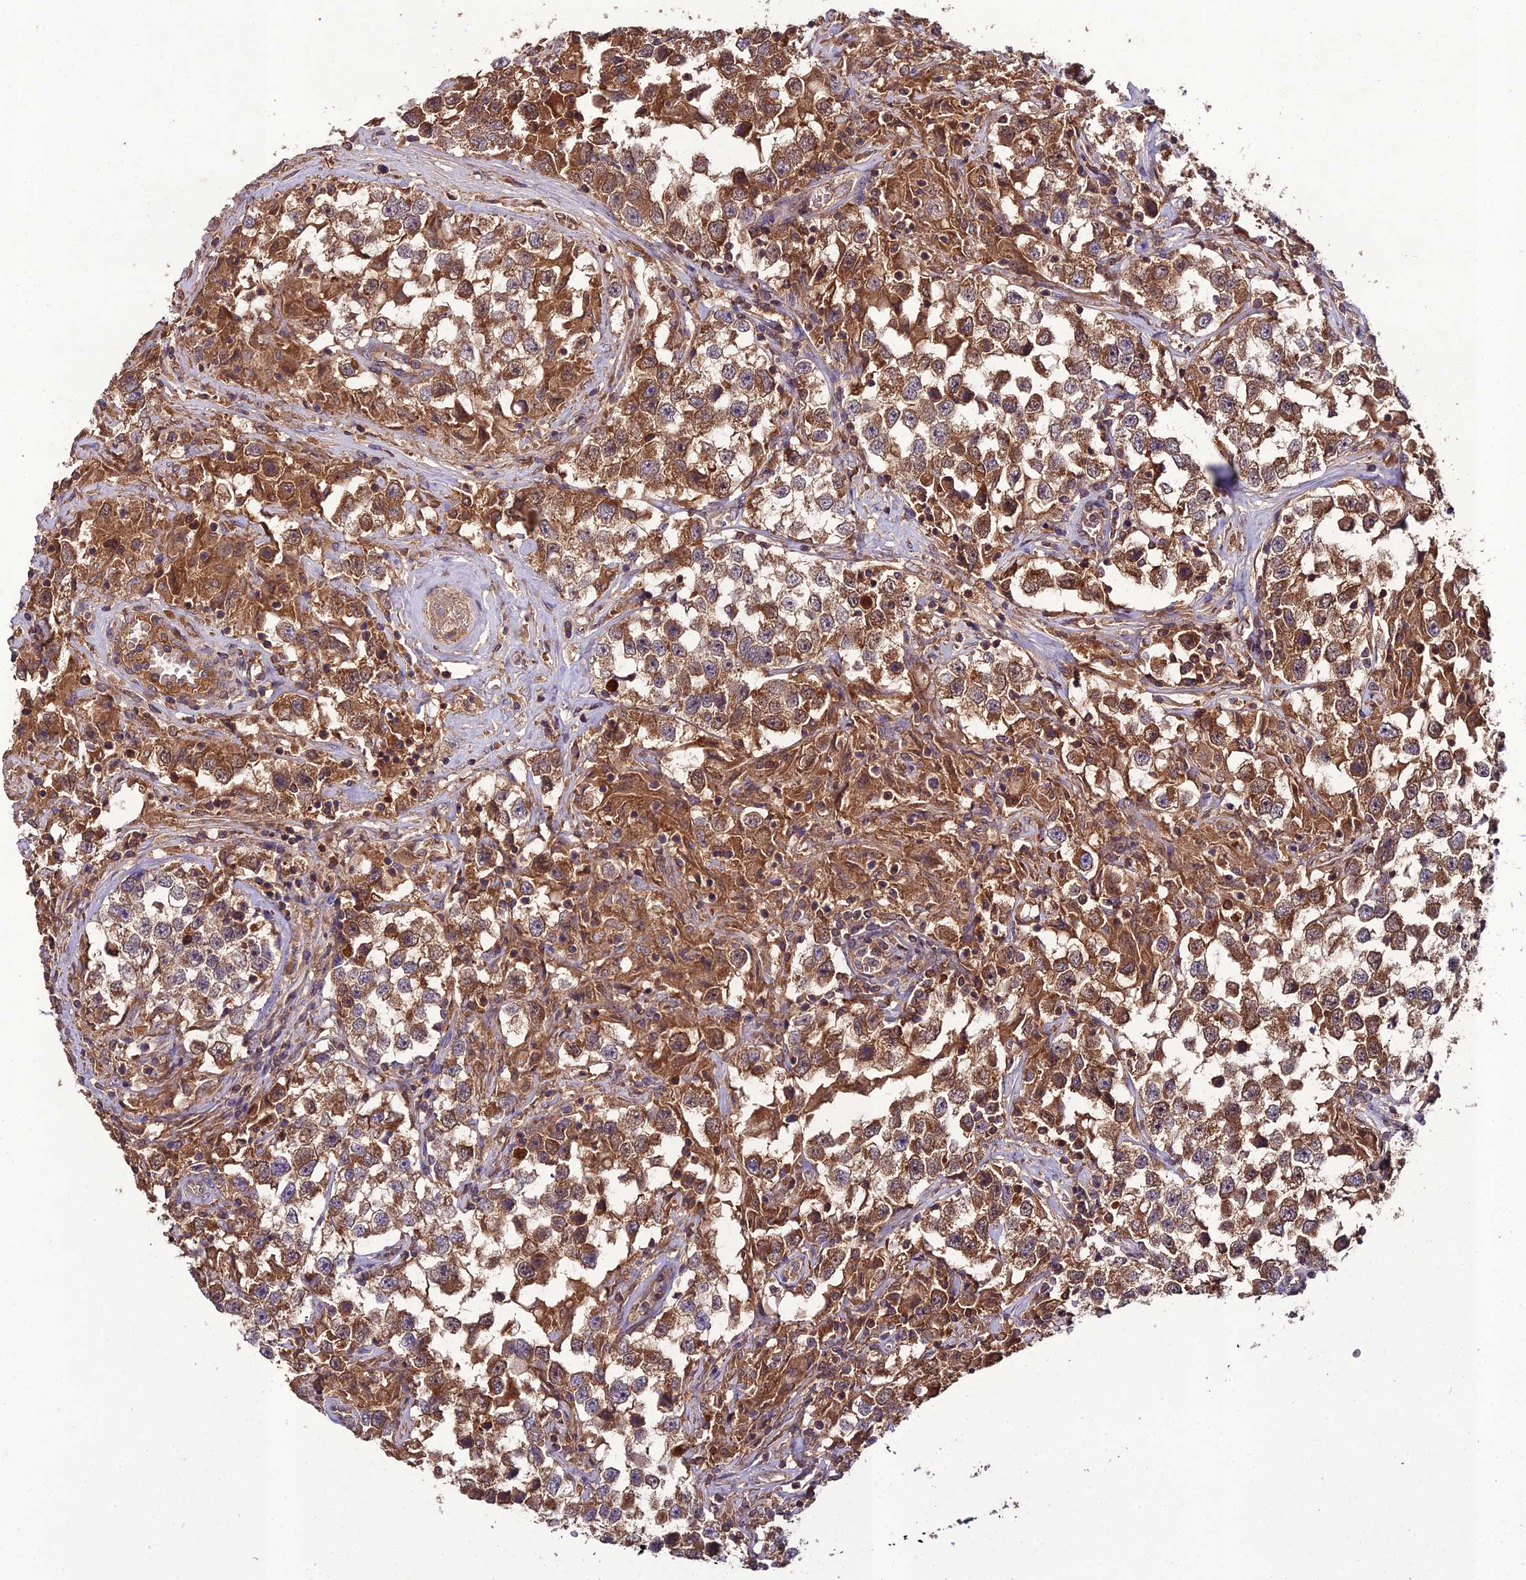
{"staining": {"intensity": "moderate", "quantity": ">75%", "location": "cytoplasmic/membranous"}, "tissue": "testis cancer", "cell_type": "Tumor cells", "image_type": "cancer", "snomed": [{"axis": "morphology", "description": "Seminoma, NOS"}, {"axis": "topography", "description": "Testis"}], "caption": "Human testis cancer stained with a brown dye displays moderate cytoplasmic/membranous positive staining in approximately >75% of tumor cells.", "gene": "TMEM258", "patient": {"sex": "male", "age": 46}}